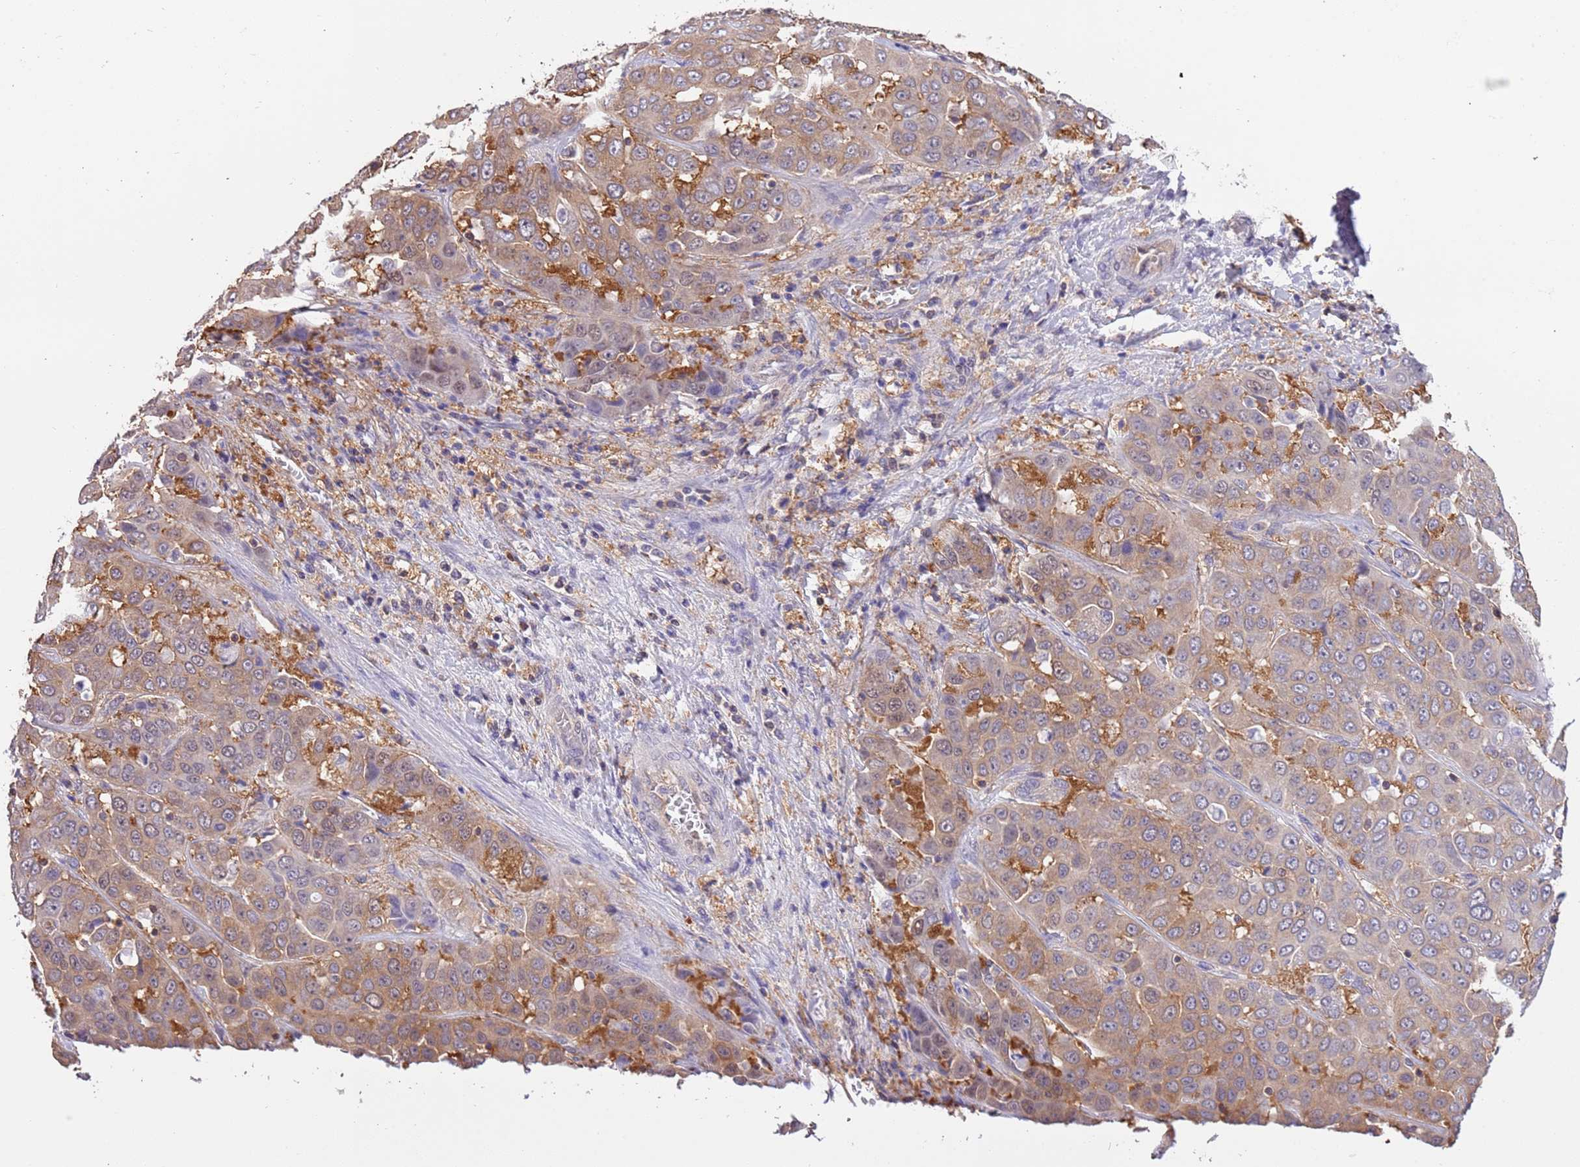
{"staining": {"intensity": "weak", "quantity": ">75%", "location": "cytoplasmic/membranous"}, "tissue": "liver cancer", "cell_type": "Tumor cells", "image_type": "cancer", "snomed": [{"axis": "morphology", "description": "Cholangiocarcinoma"}, {"axis": "topography", "description": "Liver"}], "caption": "Brown immunohistochemical staining in liver cholangiocarcinoma shows weak cytoplasmic/membranous positivity in about >75% of tumor cells.", "gene": "STIP1", "patient": {"sex": "female", "age": 52}}